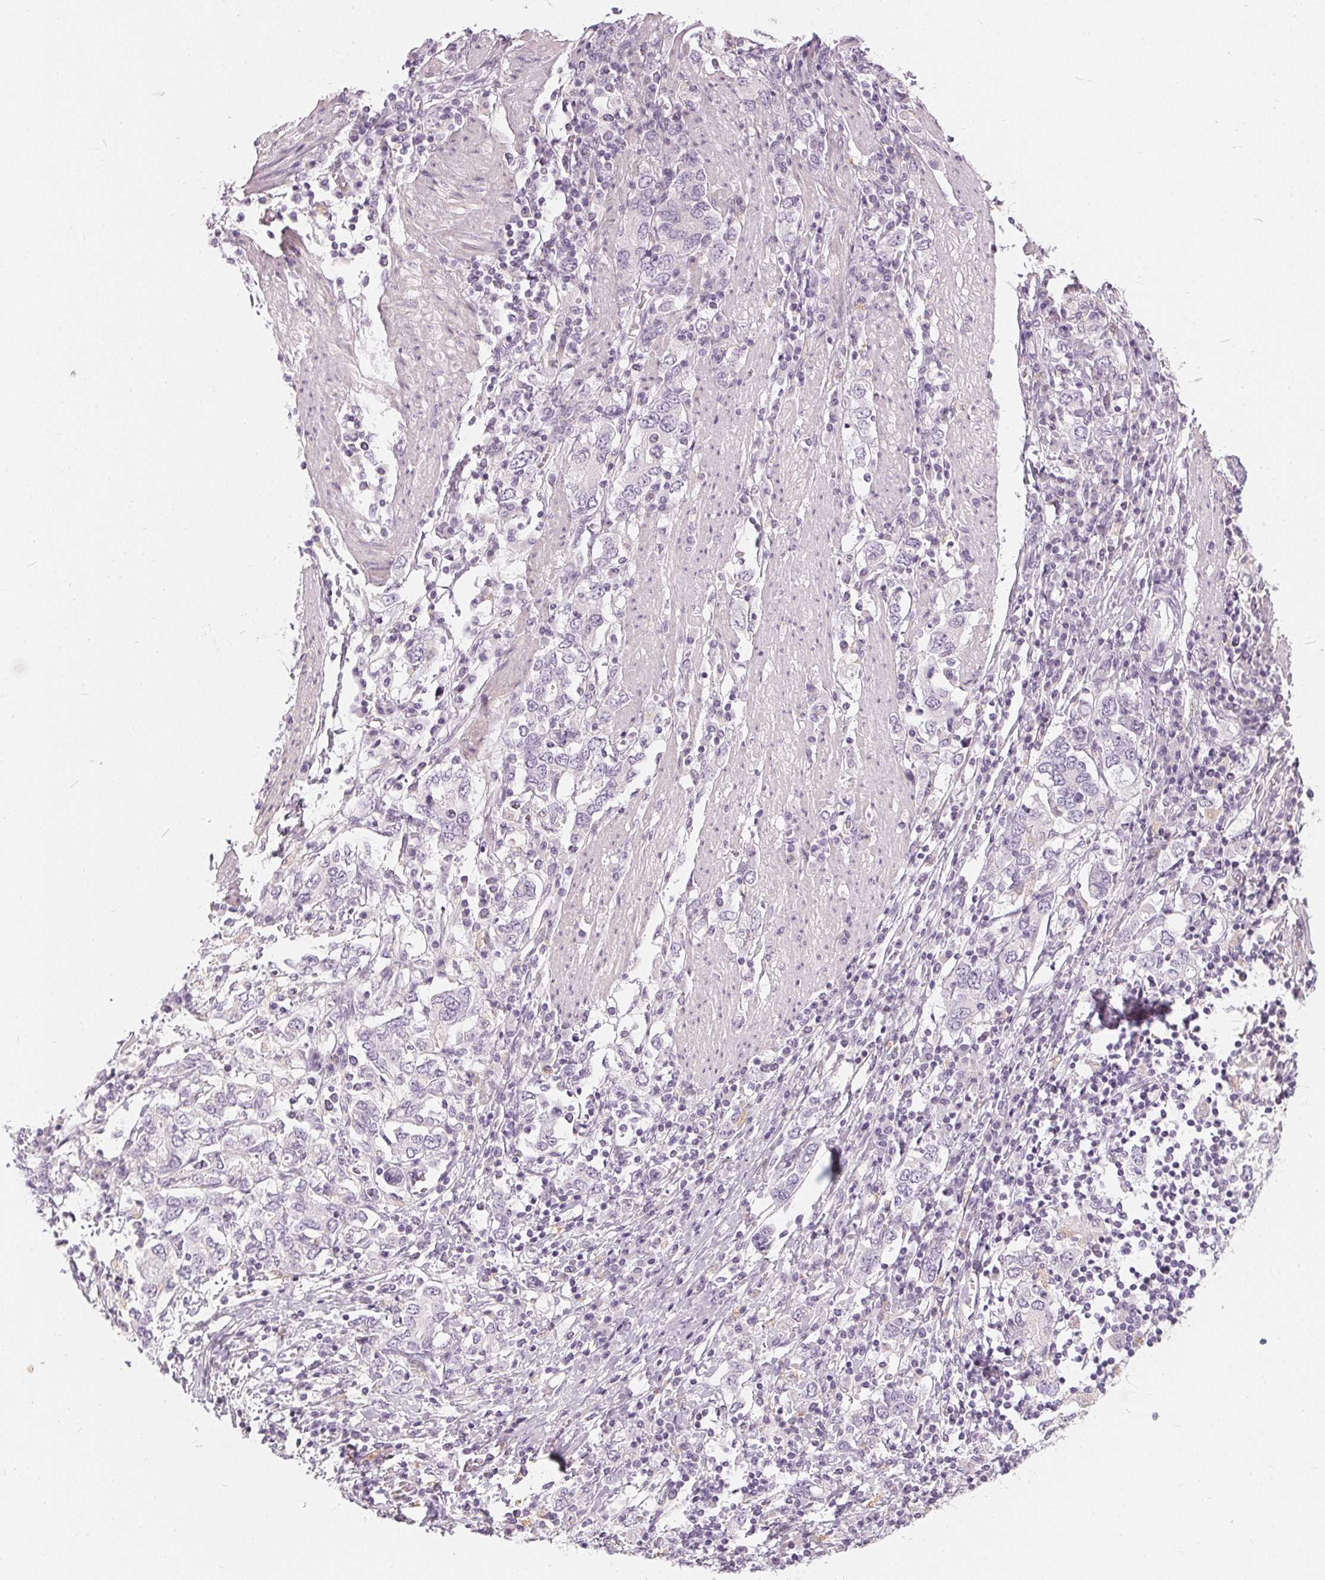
{"staining": {"intensity": "negative", "quantity": "none", "location": "none"}, "tissue": "stomach cancer", "cell_type": "Tumor cells", "image_type": "cancer", "snomed": [{"axis": "morphology", "description": "Adenocarcinoma, NOS"}, {"axis": "topography", "description": "Stomach, upper"}, {"axis": "topography", "description": "Stomach"}], "caption": "IHC of human stomach cancer (adenocarcinoma) displays no staining in tumor cells.", "gene": "HOPX", "patient": {"sex": "male", "age": 62}}